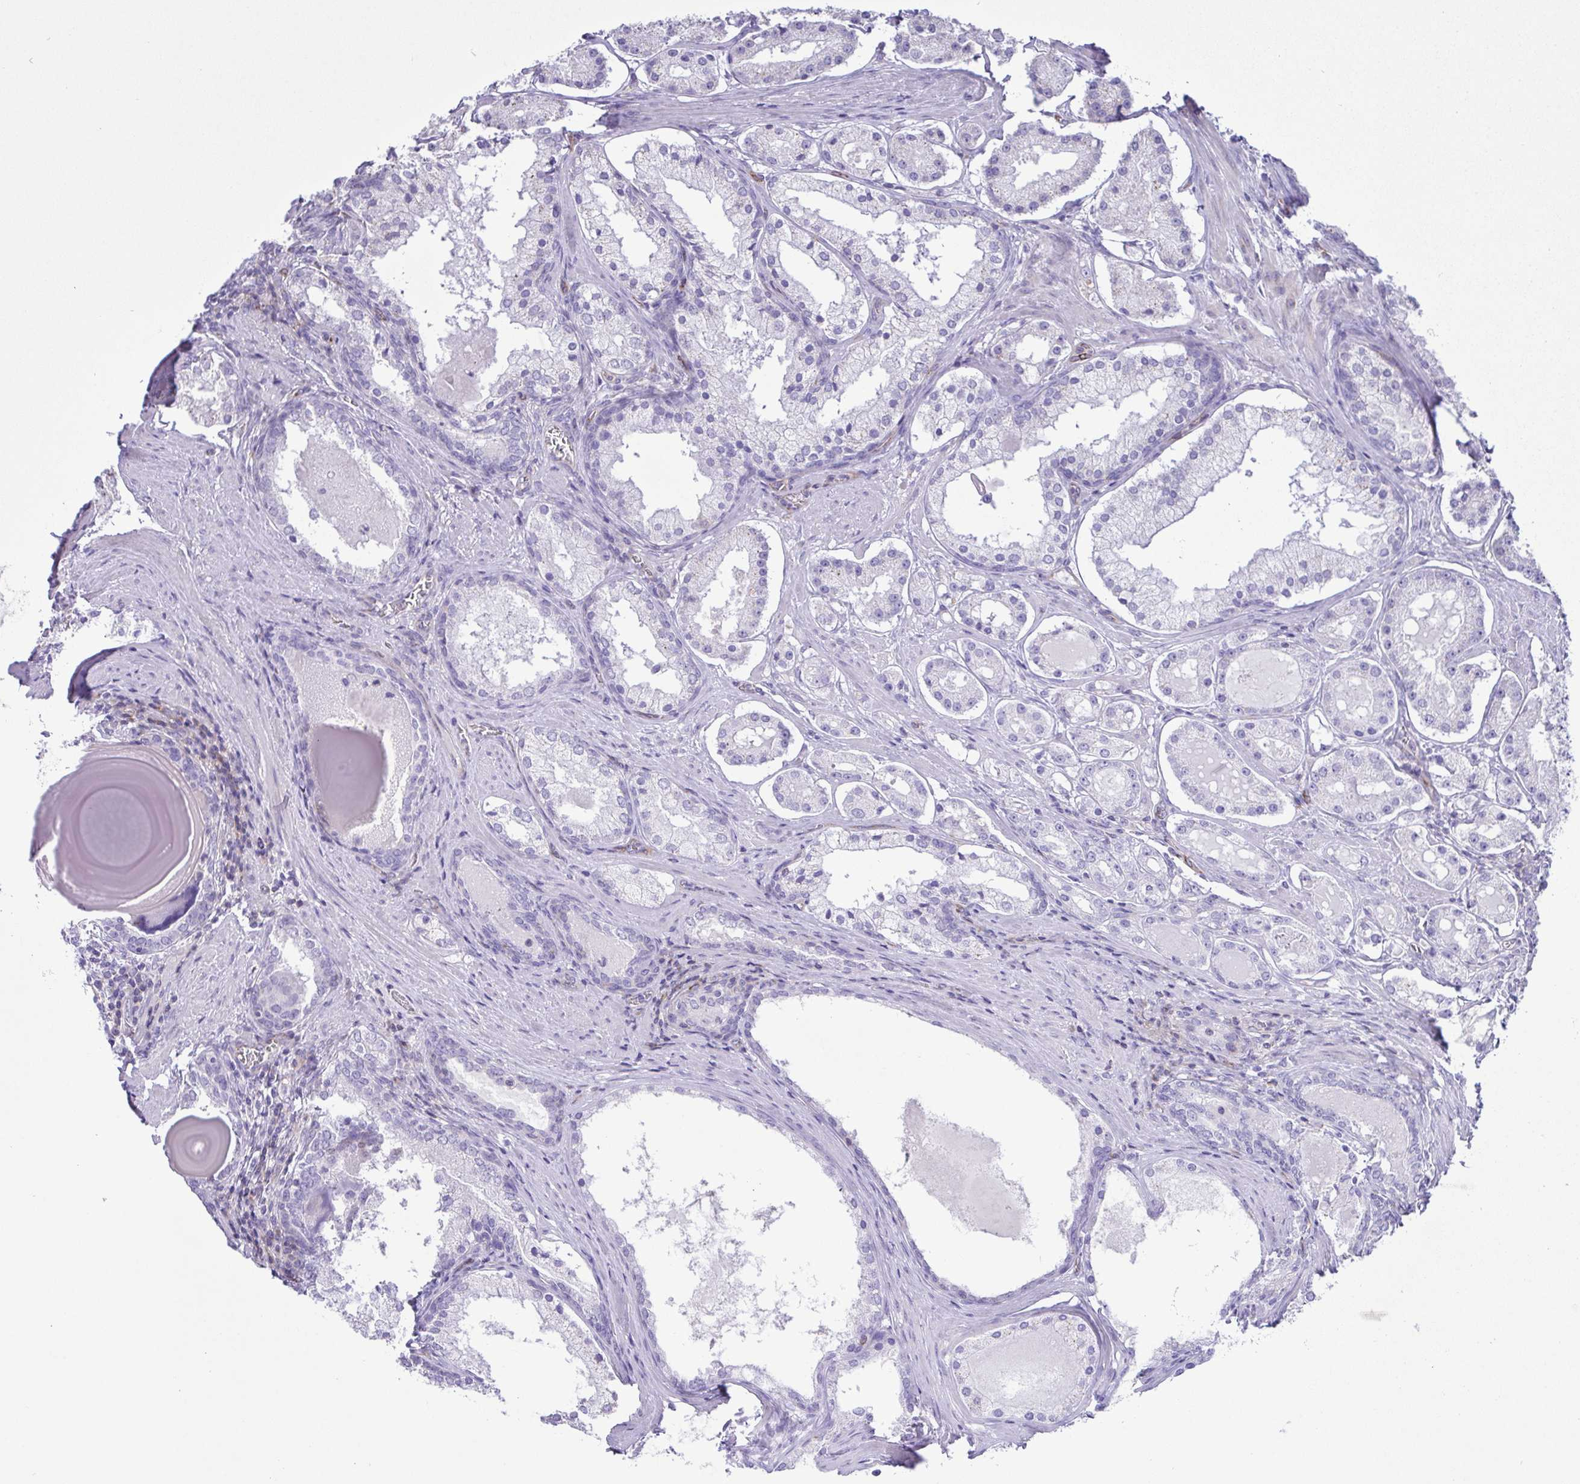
{"staining": {"intensity": "negative", "quantity": "none", "location": "none"}, "tissue": "prostate cancer", "cell_type": "Tumor cells", "image_type": "cancer", "snomed": [{"axis": "morphology", "description": "Adenocarcinoma, Low grade"}, {"axis": "topography", "description": "Prostate"}], "caption": "Prostate adenocarcinoma (low-grade) was stained to show a protein in brown. There is no significant expression in tumor cells. (DAB (3,3'-diaminobenzidine) immunohistochemistry (IHC) with hematoxylin counter stain).", "gene": "FLT1", "patient": {"sex": "male", "age": 57}}